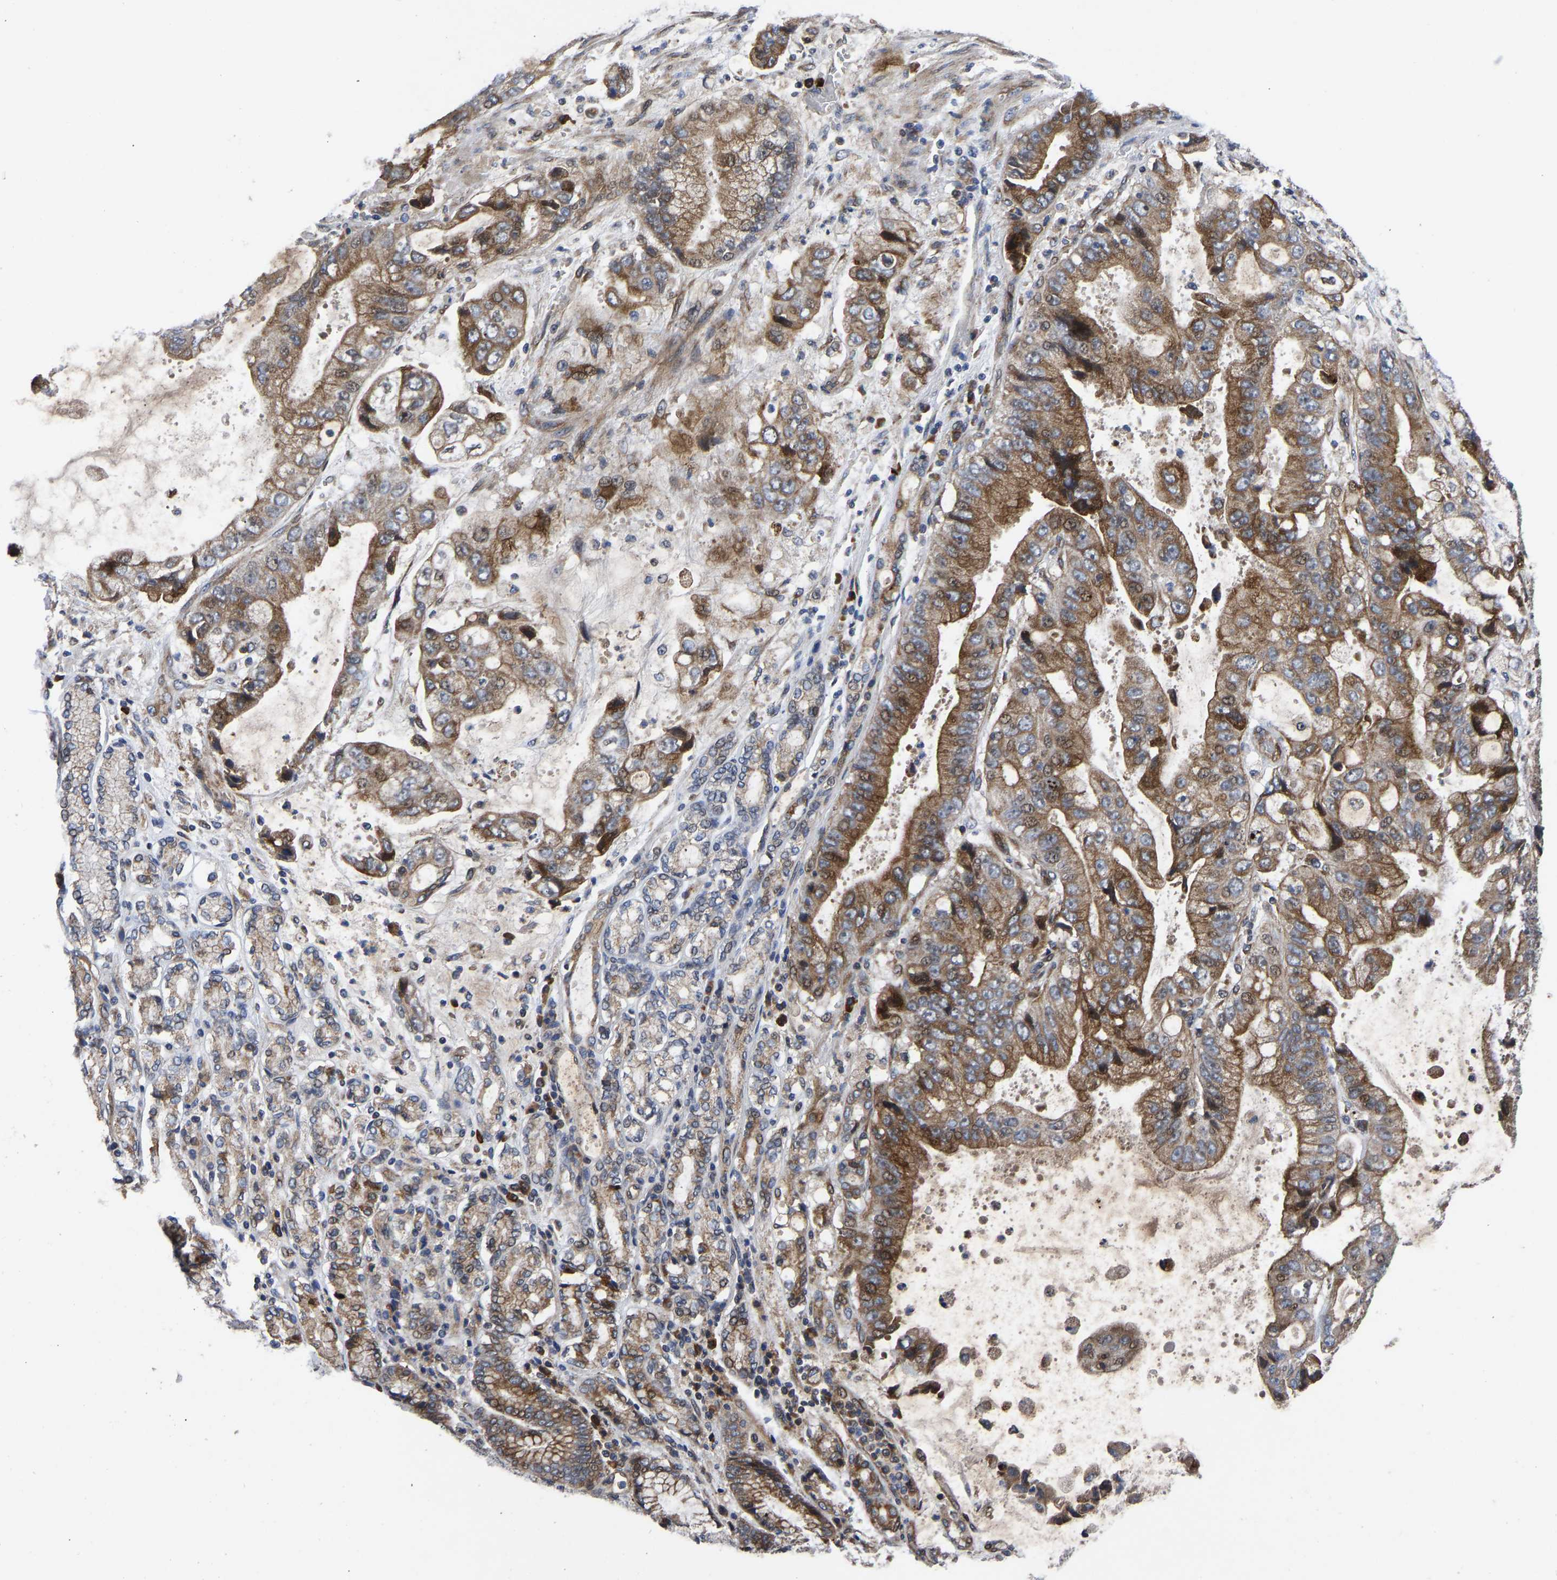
{"staining": {"intensity": "strong", "quantity": ">75%", "location": "cytoplasmic/membranous"}, "tissue": "stomach cancer", "cell_type": "Tumor cells", "image_type": "cancer", "snomed": [{"axis": "morphology", "description": "Normal tissue, NOS"}, {"axis": "morphology", "description": "Adenocarcinoma, NOS"}, {"axis": "topography", "description": "Stomach"}], "caption": "About >75% of tumor cells in stomach adenocarcinoma demonstrate strong cytoplasmic/membranous protein expression as visualized by brown immunohistochemical staining.", "gene": "TMEM38B", "patient": {"sex": "male", "age": 62}}